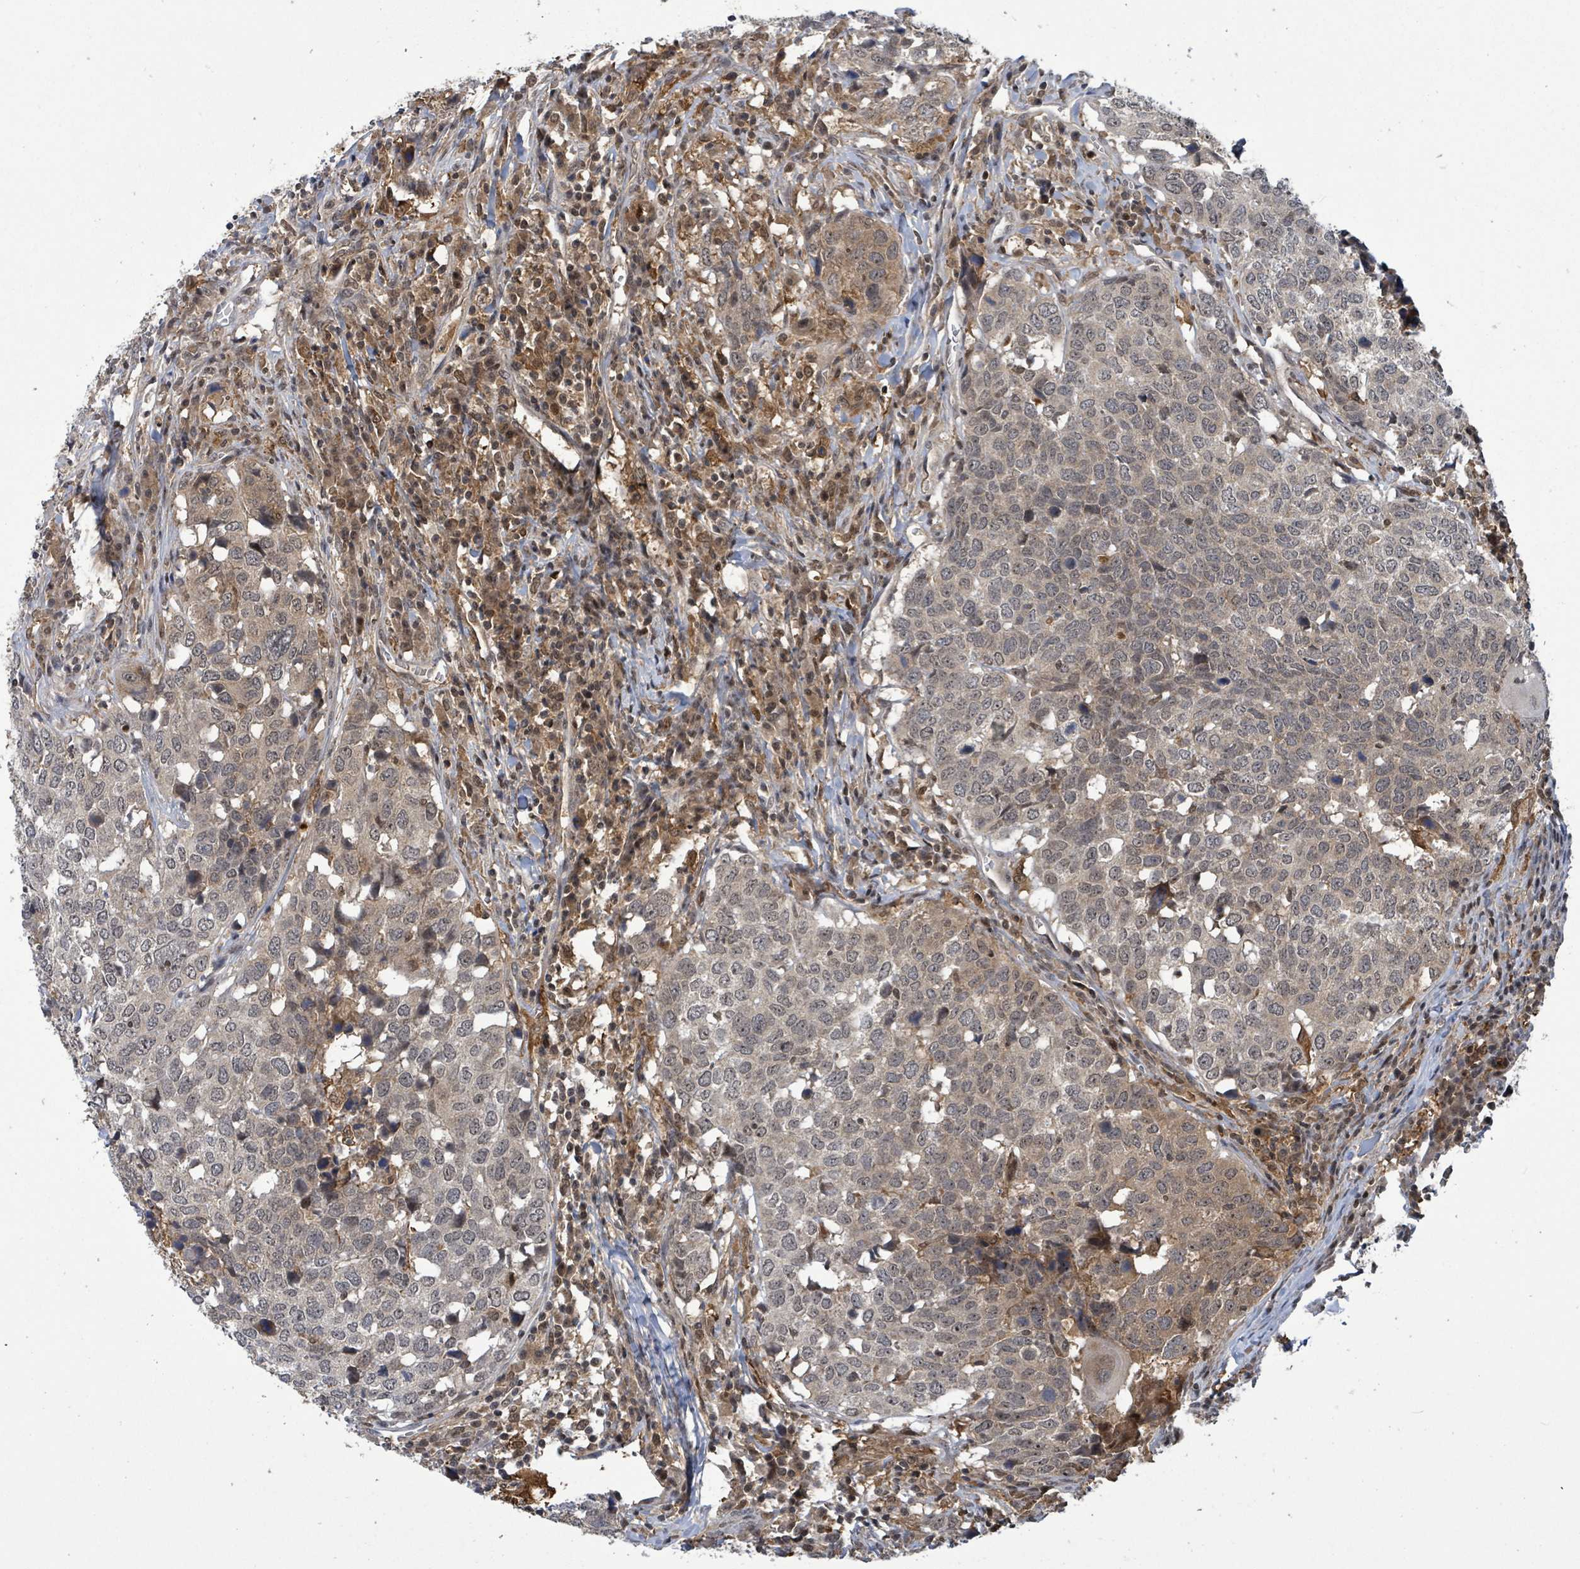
{"staining": {"intensity": "weak", "quantity": "<25%", "location": "cytoplasmic/membranous,nuclear"}, "tissue": "head and neck cancer", "cell_type": "Tumor cells", "image_type": "cancer", "snomed": [{"axis": "morphology", "description": "Normal tissue, NOS"}, {"axis": "morphology", "description": "Squamous cell carcinoma, NOS"}, {"axis": "topography", "description": "Skeletal muscle"}, {"axis": "topography", "description": "Vascular tissue"}, {"axis": "topography", "description": "Peripheral nerve tissue"}, {"axis": "topography", "description": "Head-Neck"}], "caption": "DAB immunohistochemical staining of human head and neck squamous cell carcinoma exhibits no significant expression in tumor cells. (Brightfield microscopy of DAB immunohistochemistry (IHC) at high magnification).", "gene": "FBXO6", "patient": {"sex": "male", "age": 66}}